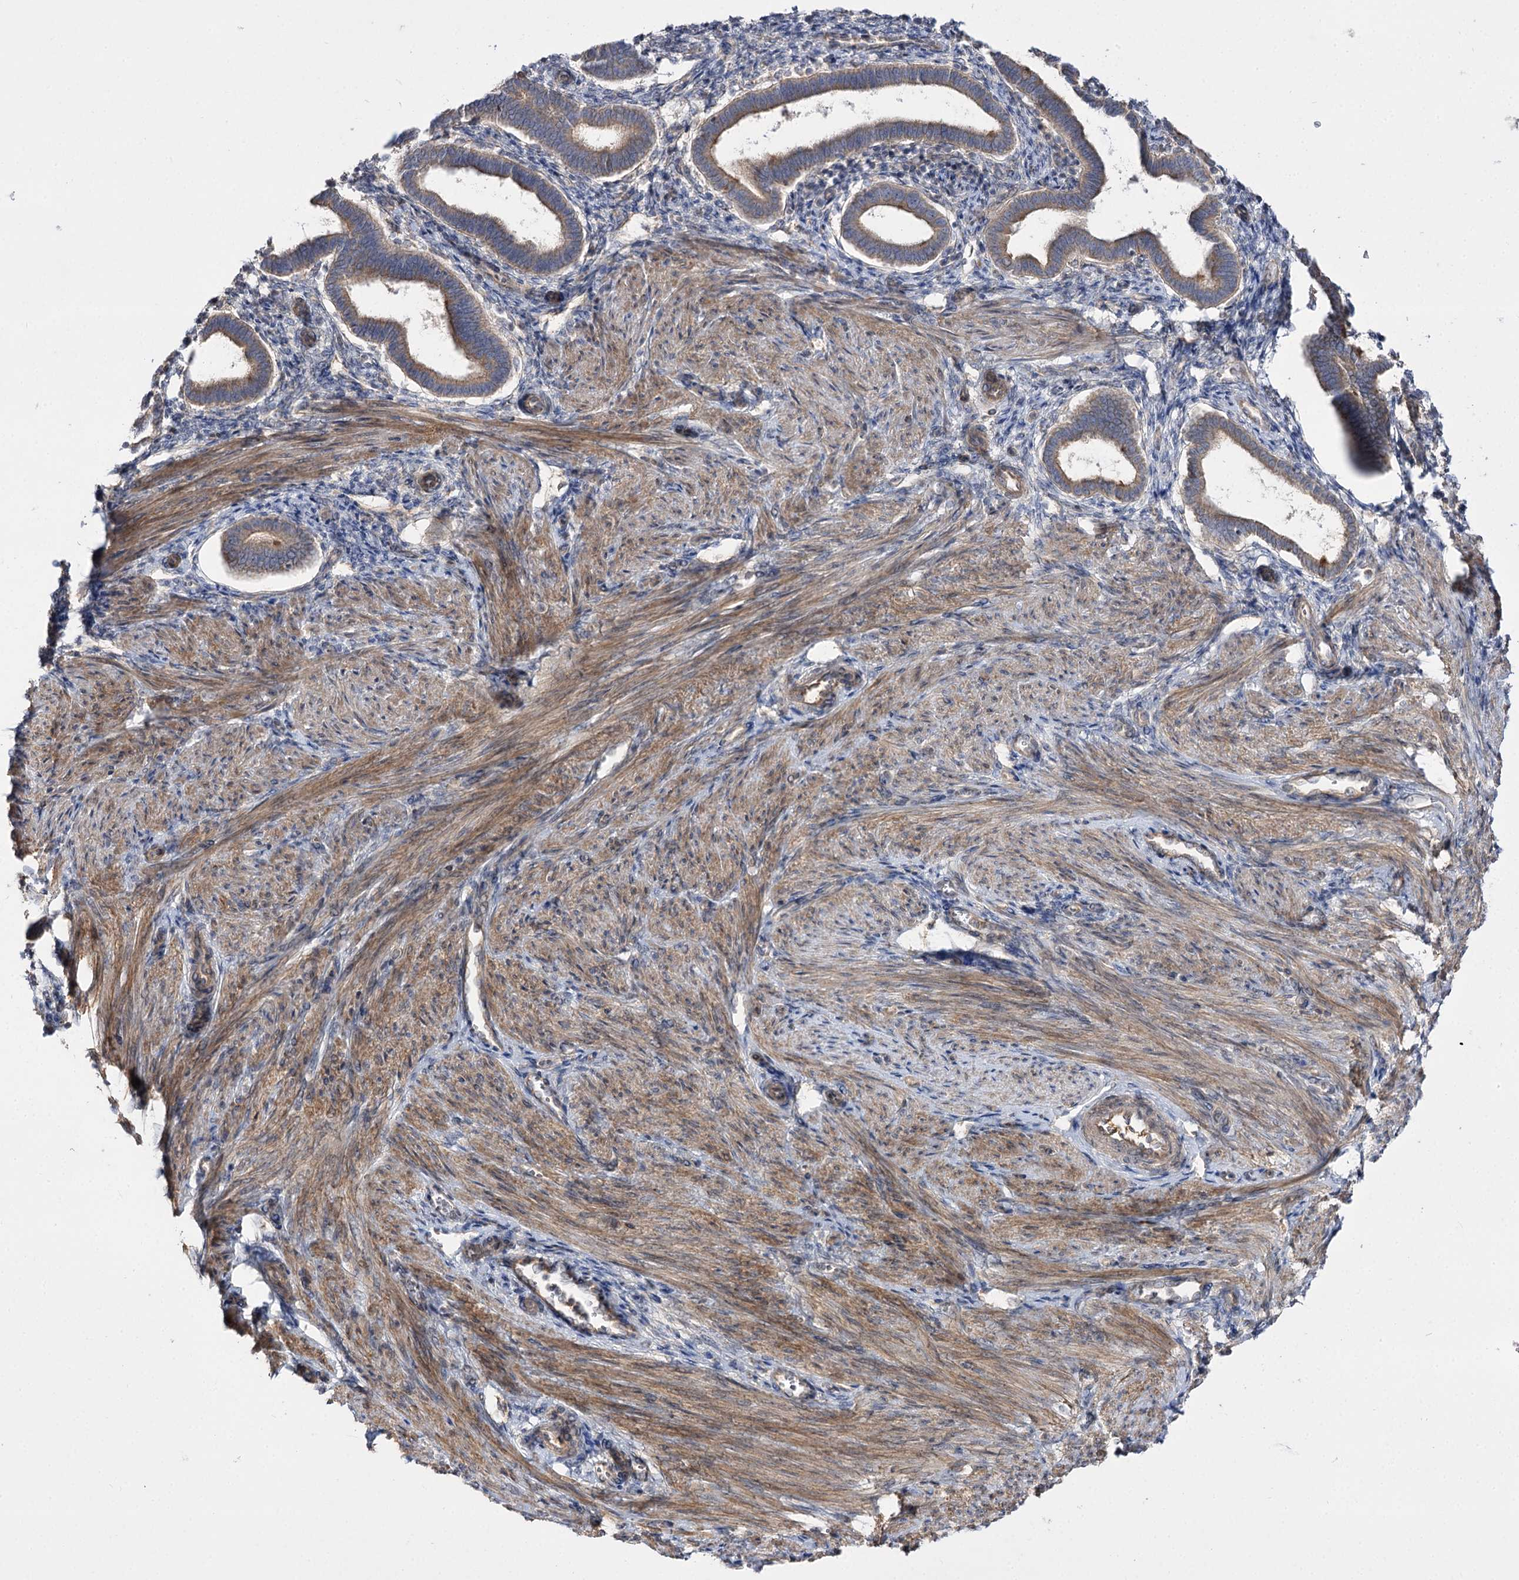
{"staining": {"intensity": "moderate", "quantity": "<25%", "location": "cytoplasmic/membranous"}, "tissue": "endometrium", "cell_type": "Cells in endometrial stroma", "image_type": "normal", "snomed": [{"axis": "morphology", "description": "Normal tissue, NOS"}, {"axis": "topography", "description": "Endometrium"}], "caption": "IHC of unremarkable human endometrium shows low levels of moderate cytoplasmic/membranous positivity in approximately <25% of cells in endometrial stroma. (brown staining indicates protein expression, while blue staining denotes nuclei).", "gene": "C11orf80", "patient": {"sex": "female", "age": 24}}